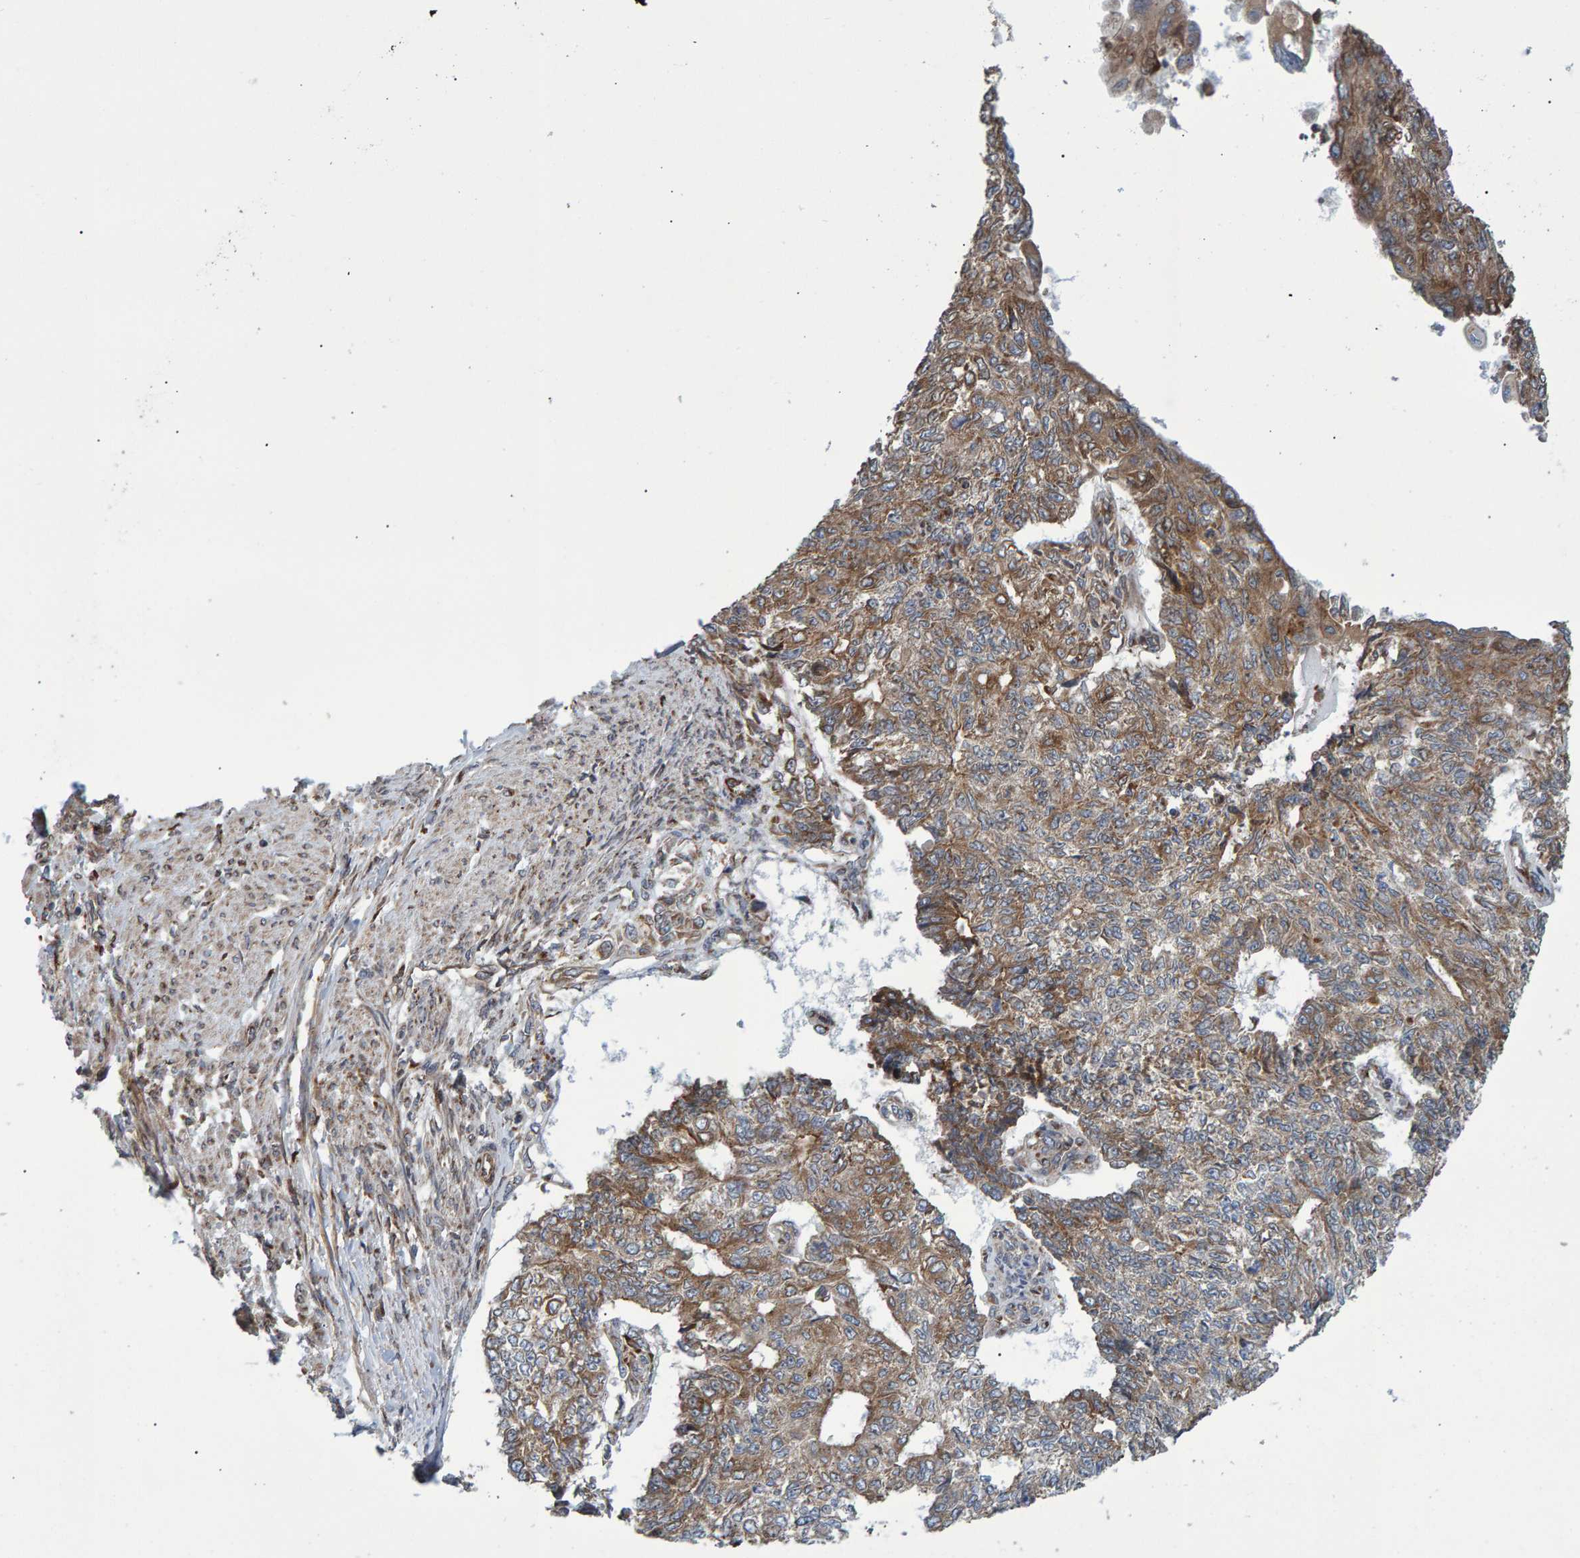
{"staining": {"intensity": "moderate", "quantity": ">75%", "location": "cytoplasmic/membranous"}, "tissue": "endometrial cancer", "cell_type": "Tumor cells", "image_type": "cancer", "snomed": [{"axis": "morphology", "description": "Adenocarcinoma, NOS"}, {"axis": "topography", "description": "Endometrium"}], "caption": "Human endometrial cancer (adenocarcinoma) stained with a protein marker shows moderate staining in tumor cells.", "gene": "FAM117A", "patient": {"sex": "female", "age": 32}}